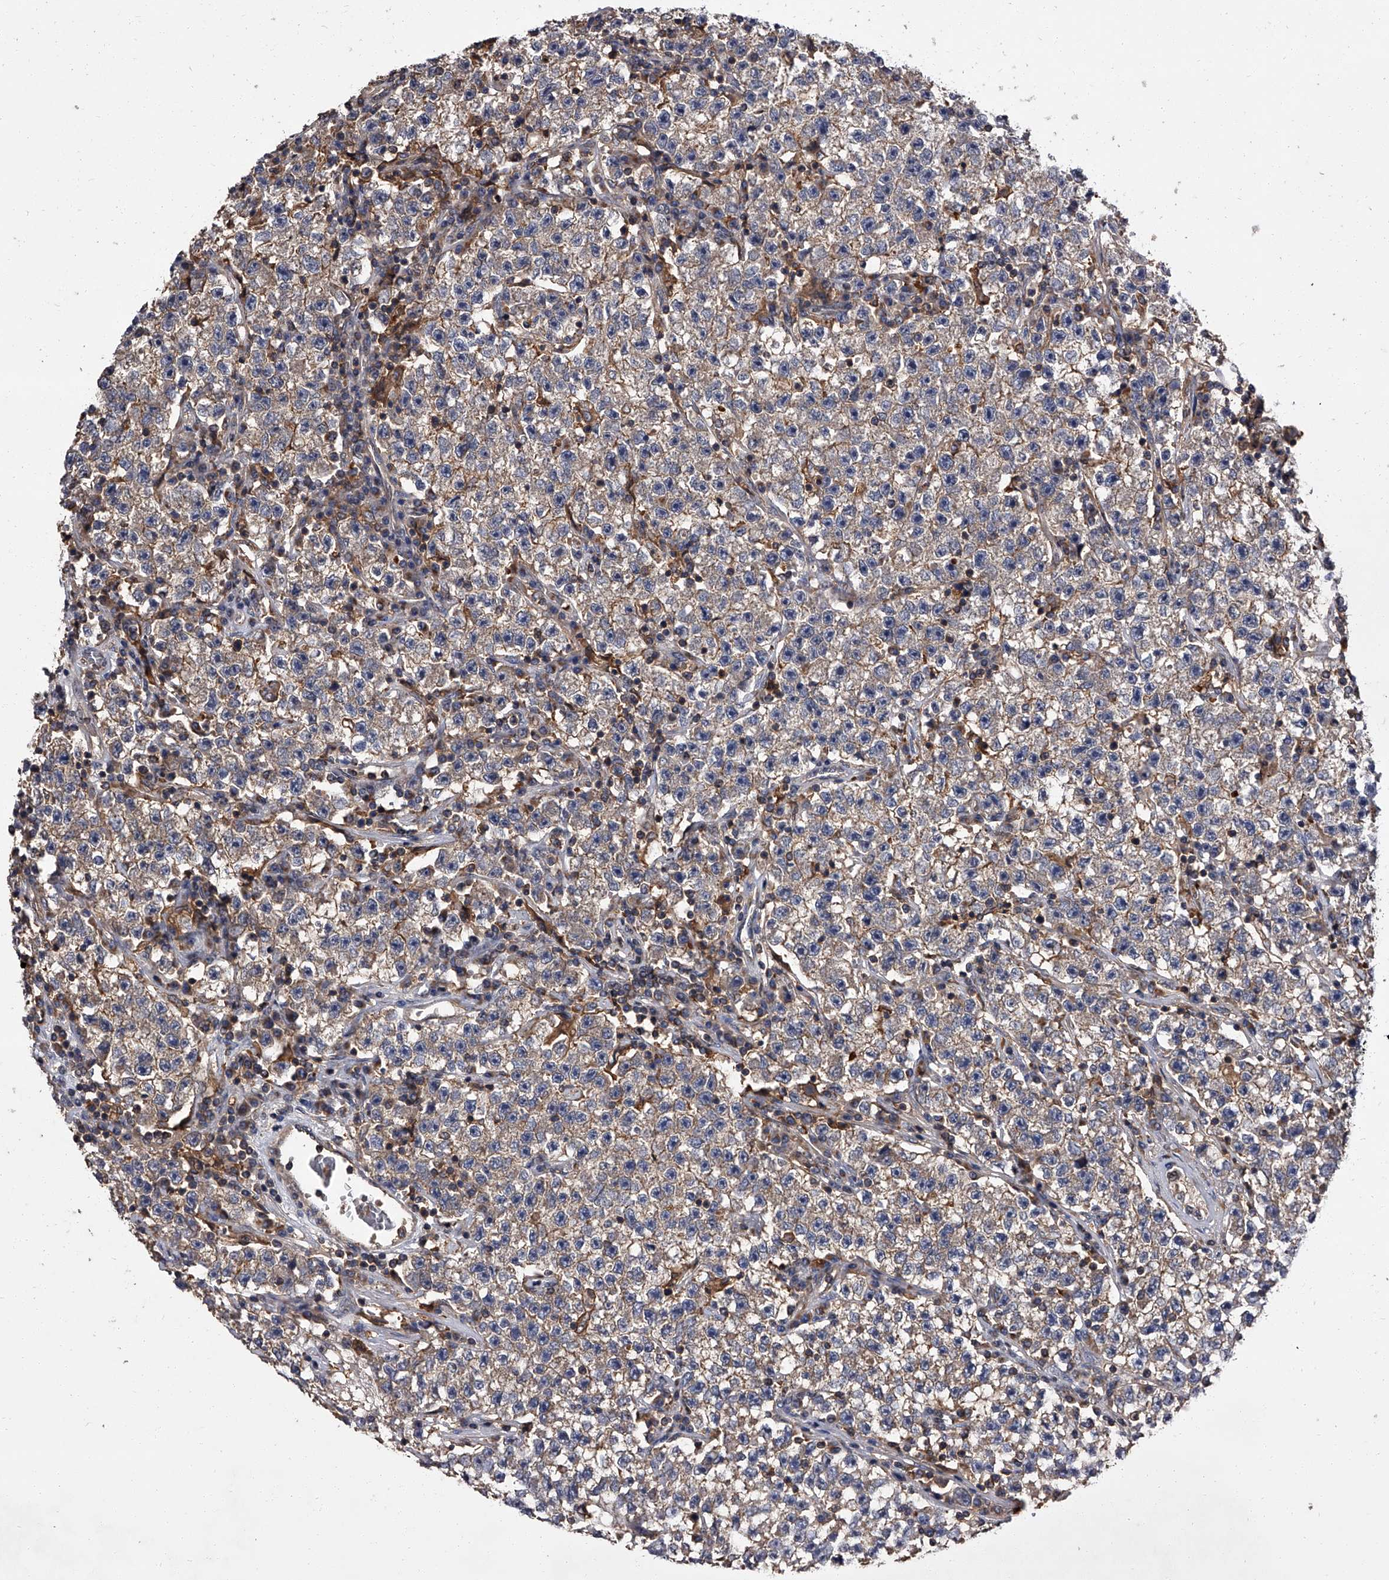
{"staining": {"intensity": "weak", "quantity": ">75%", "location": "cytoplasmic/membranous"}, "tissue": "testis cancer", "cell_type": "Tumor cells", "image_type": "cancer", "snomed": [{"axis": "morphology", "description": "Seminoma, NOS"}, {"axis": "topography", "description": "Testis"}], "caption": "A brown stain highlights weak cytoplasmic/membranous staining of a protein in human testis cancer (seminoma) tumor cells.", "gene": "STK36", "patient": {"sex": "male", "age": 22}}